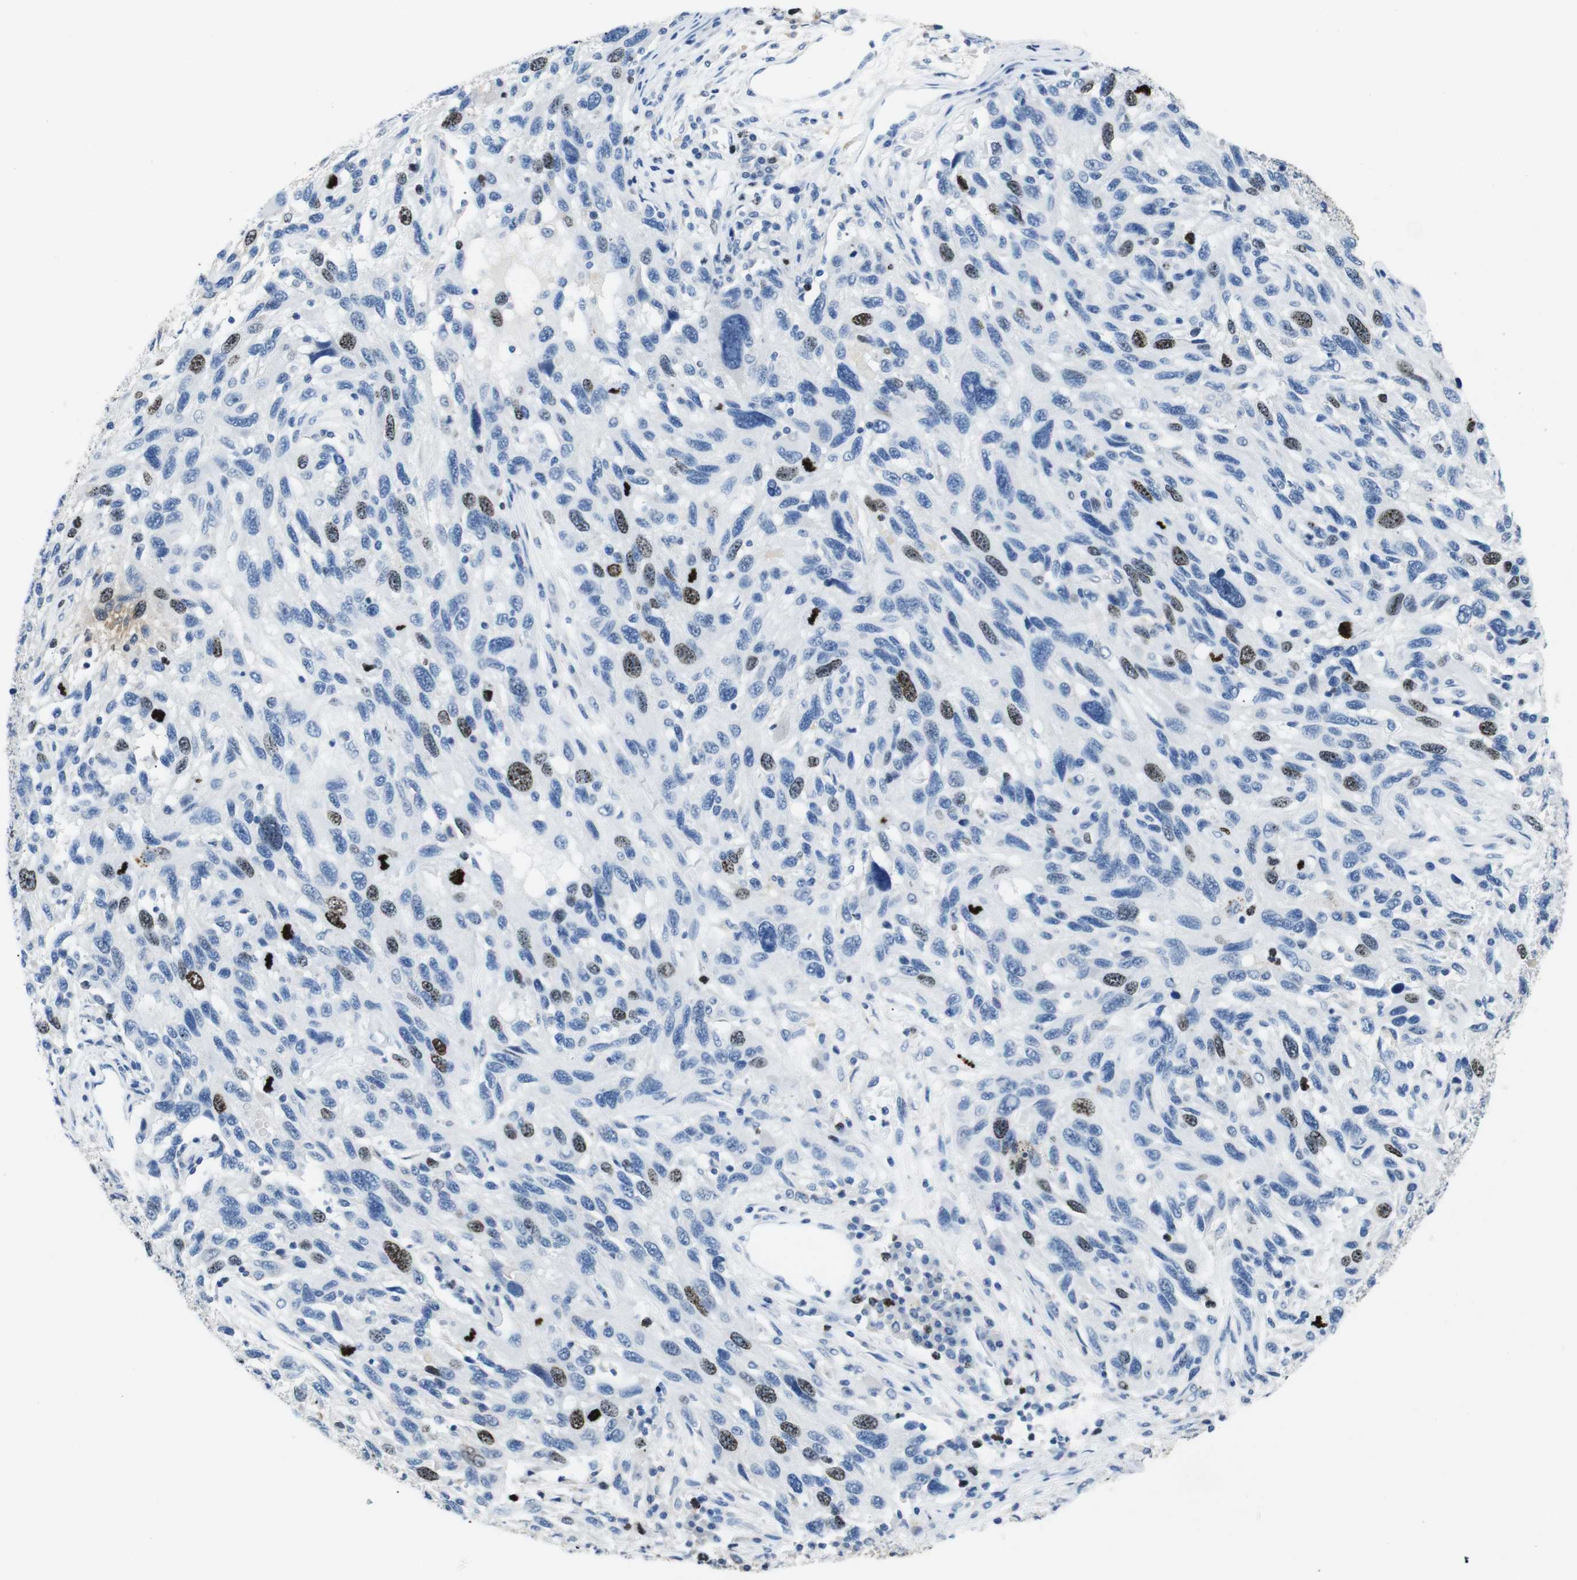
{"staining": {"intensity": "strong", "quantity": "<25%", "location": "nuclear"}, "tissue": "melanoma", "cell_type": "Tumor cells", "image_type": "cancer", "snomed": [{"axis": "morphology", "description": "Malignant melanoma, NOS"}, {"axis": "topography", "description": "Skin"}], "caption": "Immunohistochemical staining of human melanoma reveals medium levels of strong nuclear protein staining in approximately <25% of tumor cells.", "gene": "INCENP", "patient": {"sex": "male", "age": 53}}